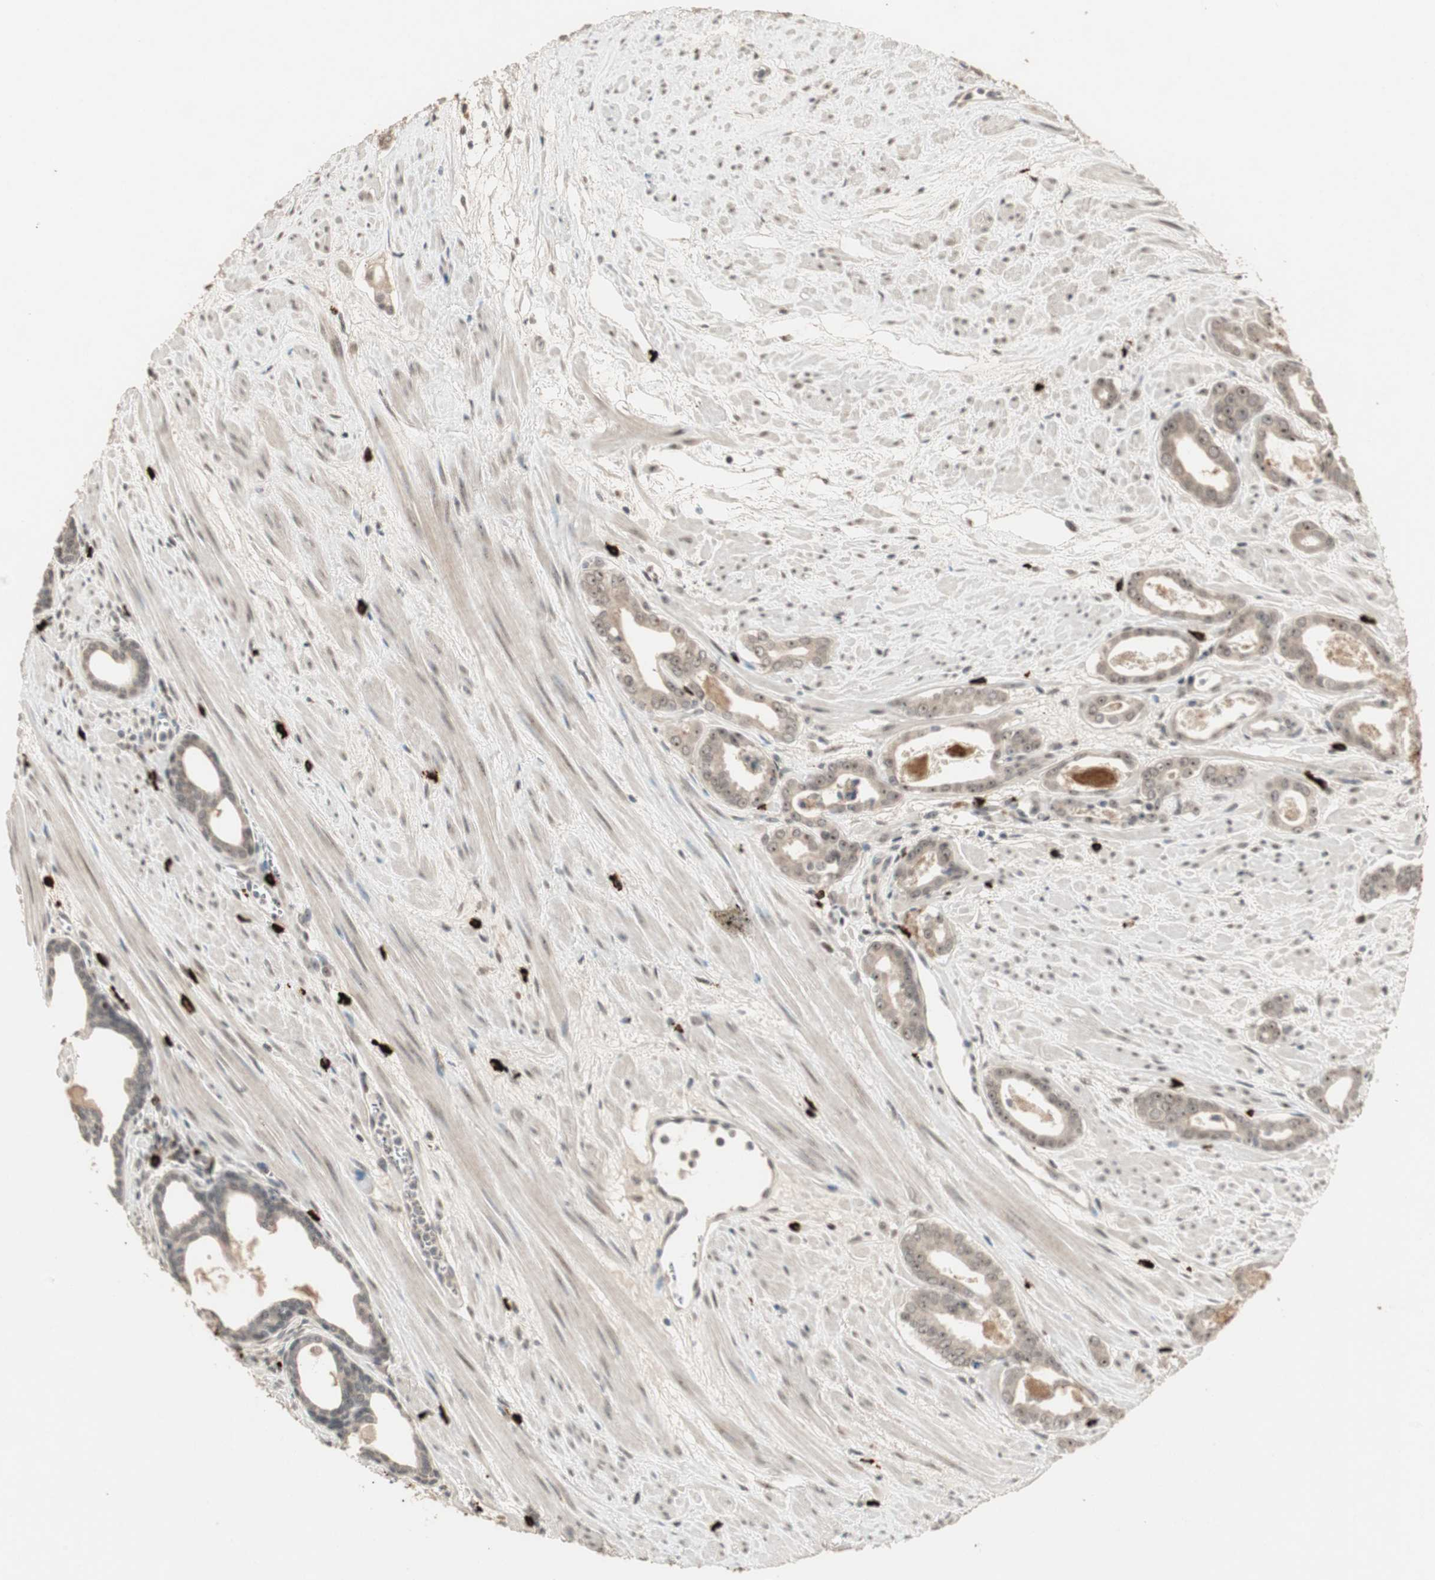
{"staining": {"intensity": "moderate", "quantity": ">75%", "location": "nuclear"}, "tissue": "prostate cancer", "cell_type": "Tumor cells", "image_type": "cancer", "snomed": [{"axis": "morphology", "description": "Adenocarcinoma, Low grade"}, {"axis": "topography", "description": "Prostate"}], "caption": "Tumor cells exhibit moderate nuclear expression in approximately >75% of cells in prostate adenocarcinoma (low-grade).", "gene": "ETV4", "patient": {"sex": "male", "age": 57}}